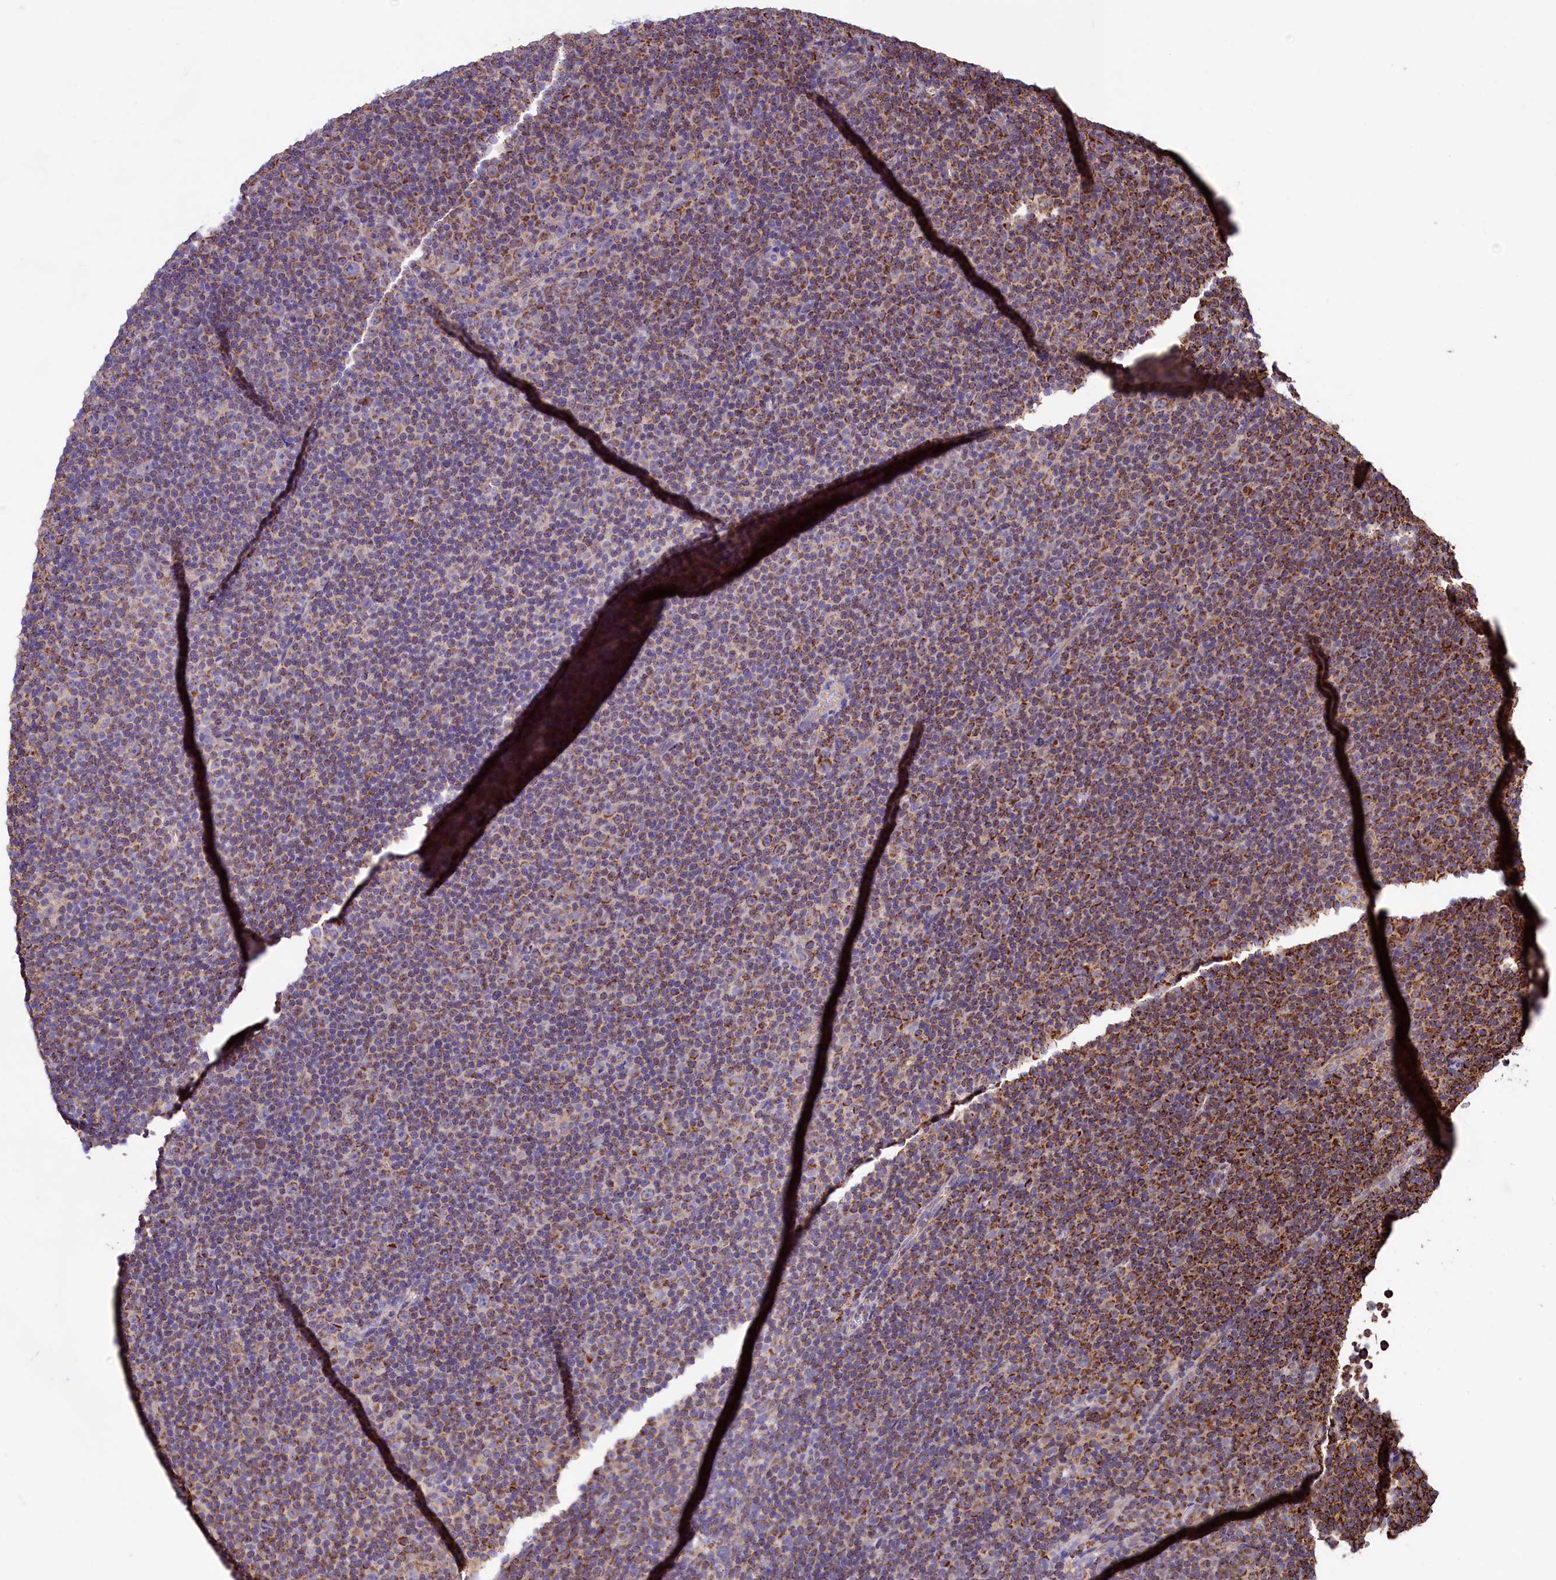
{"staining": {"intensity": "moderate", "quantity": ">75%", "location": "cytoplasmic/membranous"}, "tissue": "lymphoma", "cell_type": "Tumor cells", "image_type": "cancer", "snomed": [{"axis": "morphology", "description": "Malignant lymphoma, non-Hodgkin's type, Low grade"}, {"axis": "topography", "description": "Lymph node"}], "caption": "This is a micrograph of IHC staining of malignant lymphoma, non-Hodgkin's type (low-grade), which shows moderate expression in the cytoplasmic/membranous of tumor cells.", "gene": "STARD5", "patient": {"sex": "female", "age": 67}}